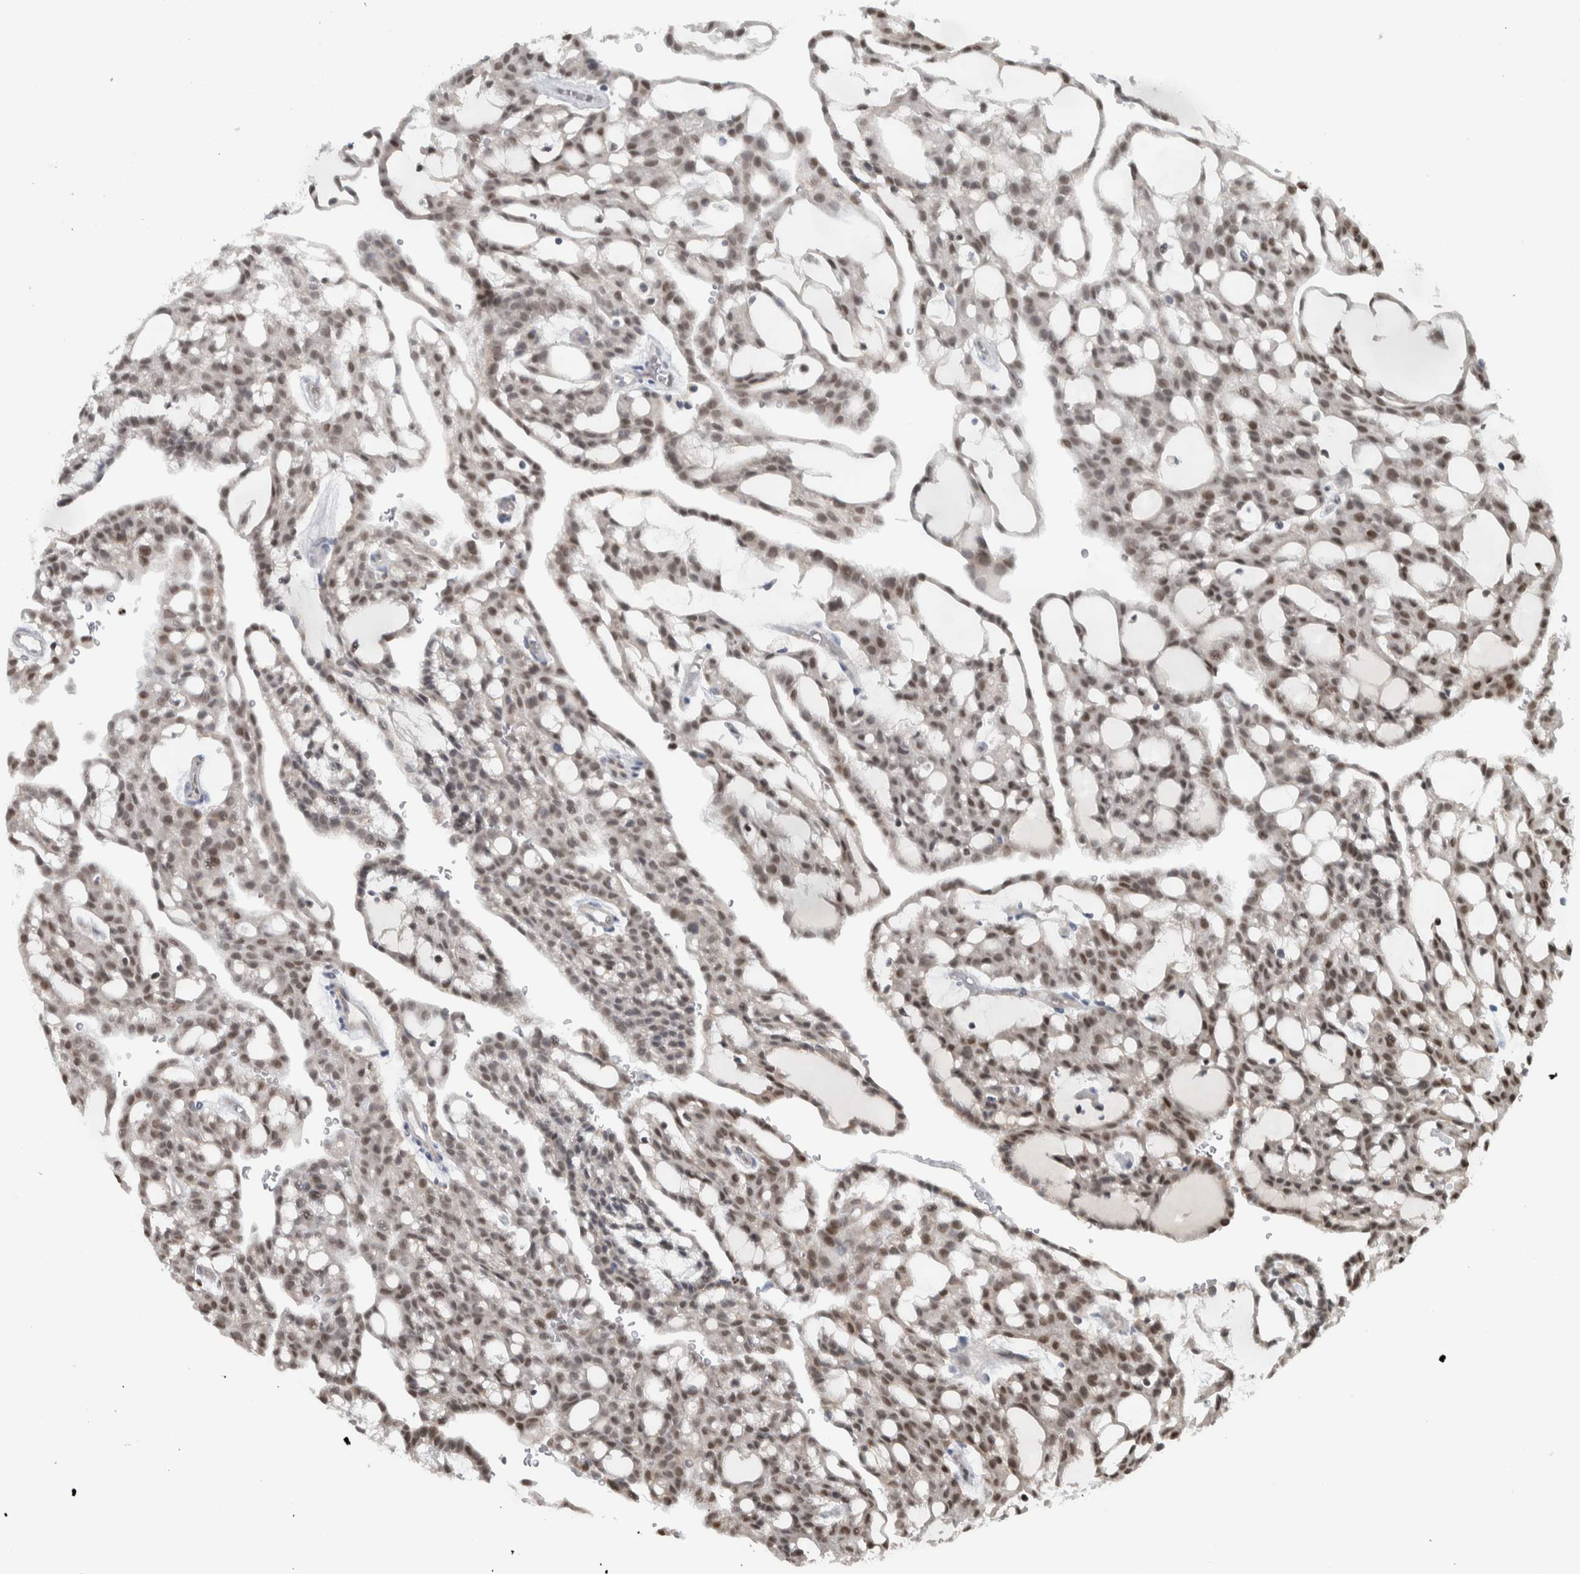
{"staining": {"intensity": "moderate", "quantity": ">75%", "location": "nuclear"}, "tissue": "renal cancer", "cell_type": "Tumor cells", "image_type": "cancer", "snomed": [{"axis": "morphology", "description": "Adenocarcinoma, NOS"}, {"axis": "topography", "description": "Kidney"}], "caption": "Immunohistochemistry (IHC) micrograph of neoplastic tissue: human renal cancer stained using immunohistochemistry shows medium levels of moderate protein expression localized specifically in the nuclear of tumor cells, appearing as a nuclear brown color.", "gene": "ADPRM", "patient": {"sex": "male", "age": 63}}